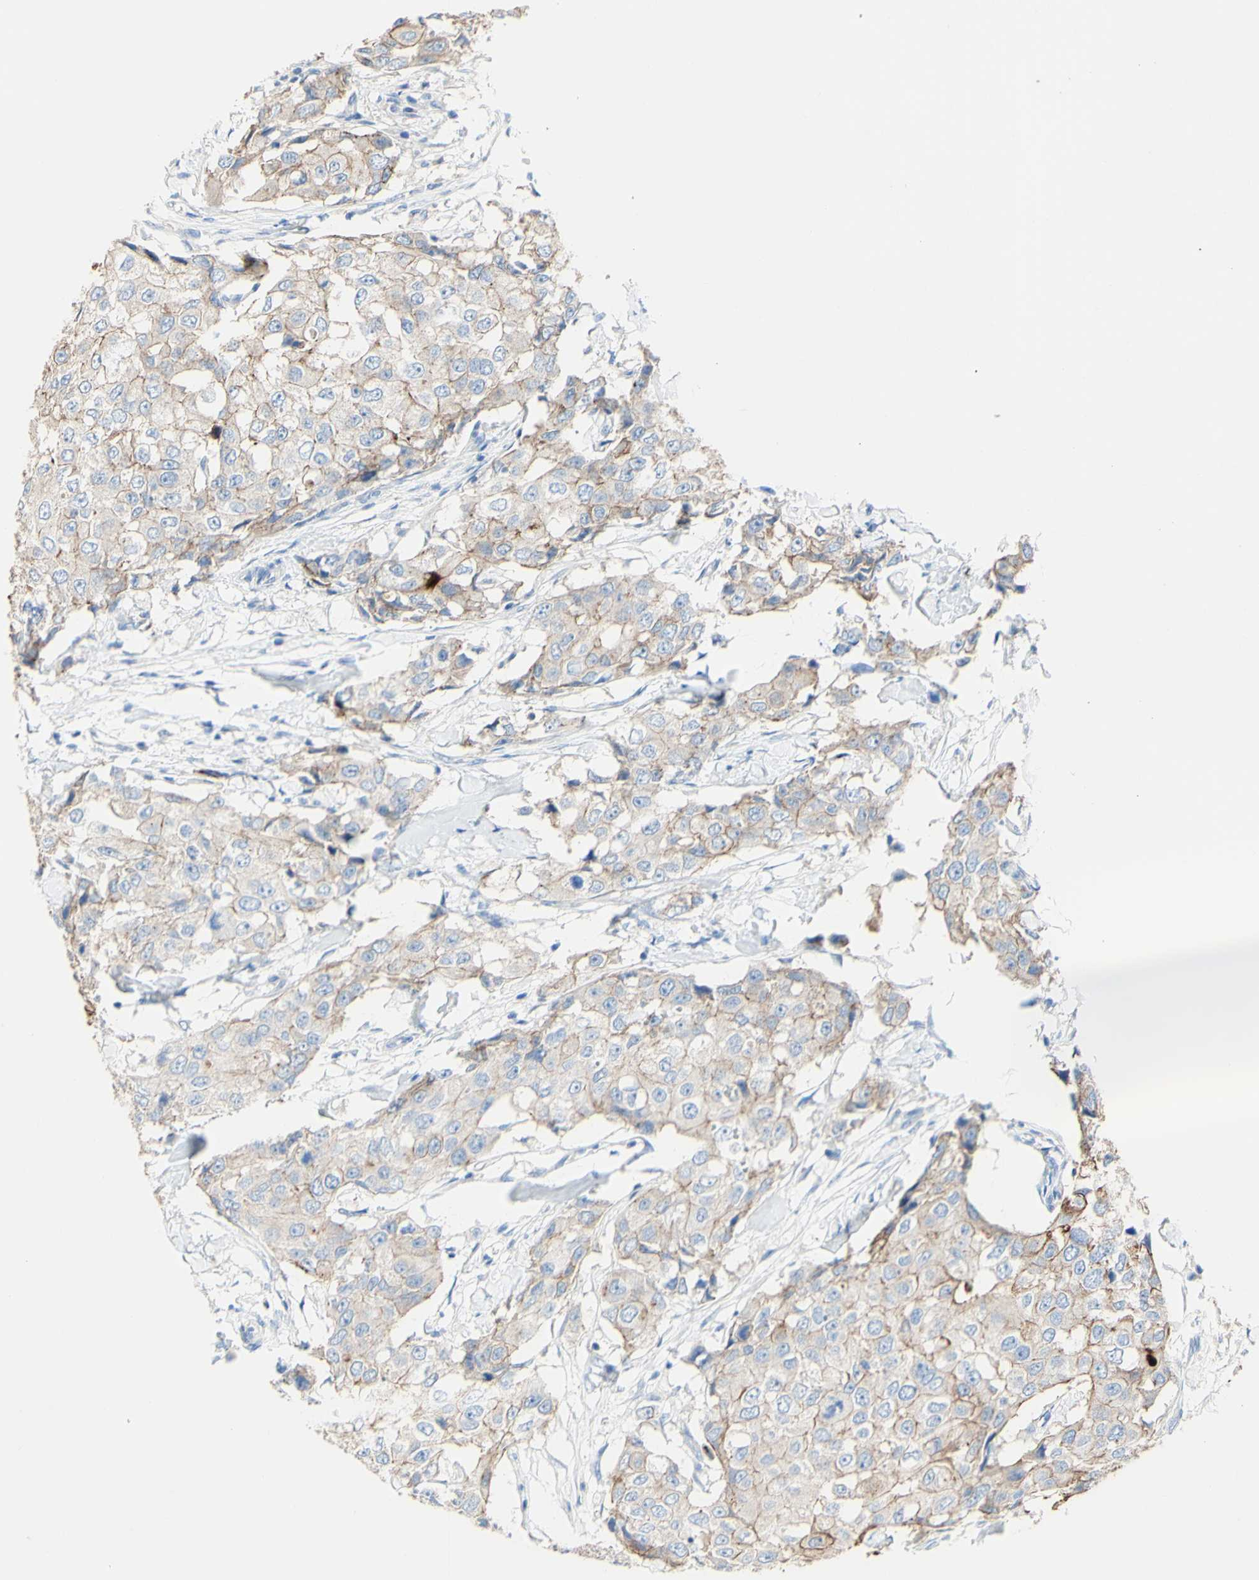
{"staining": {"intensity": "moderate", "quantity": ">75%", "location": "cytoplasmic/membranous"}, "tissue": "breast cancer", "cell_type": "Tumor cells", "image_type": "cancer", "snomed": [{"axis": "morphology", "description": "Duct carcinoma"}, {"axis": "topography", "description": "Breast"}], "caption": "Immunohistochemical staining of invasive ductal carcinoma (breast) shows medium levels of moderate cytoplasmic/membranous positivity in about >75% of tumor cells.", "gene": "DSC2", "patient": {"sex": "female", "age": 27}}